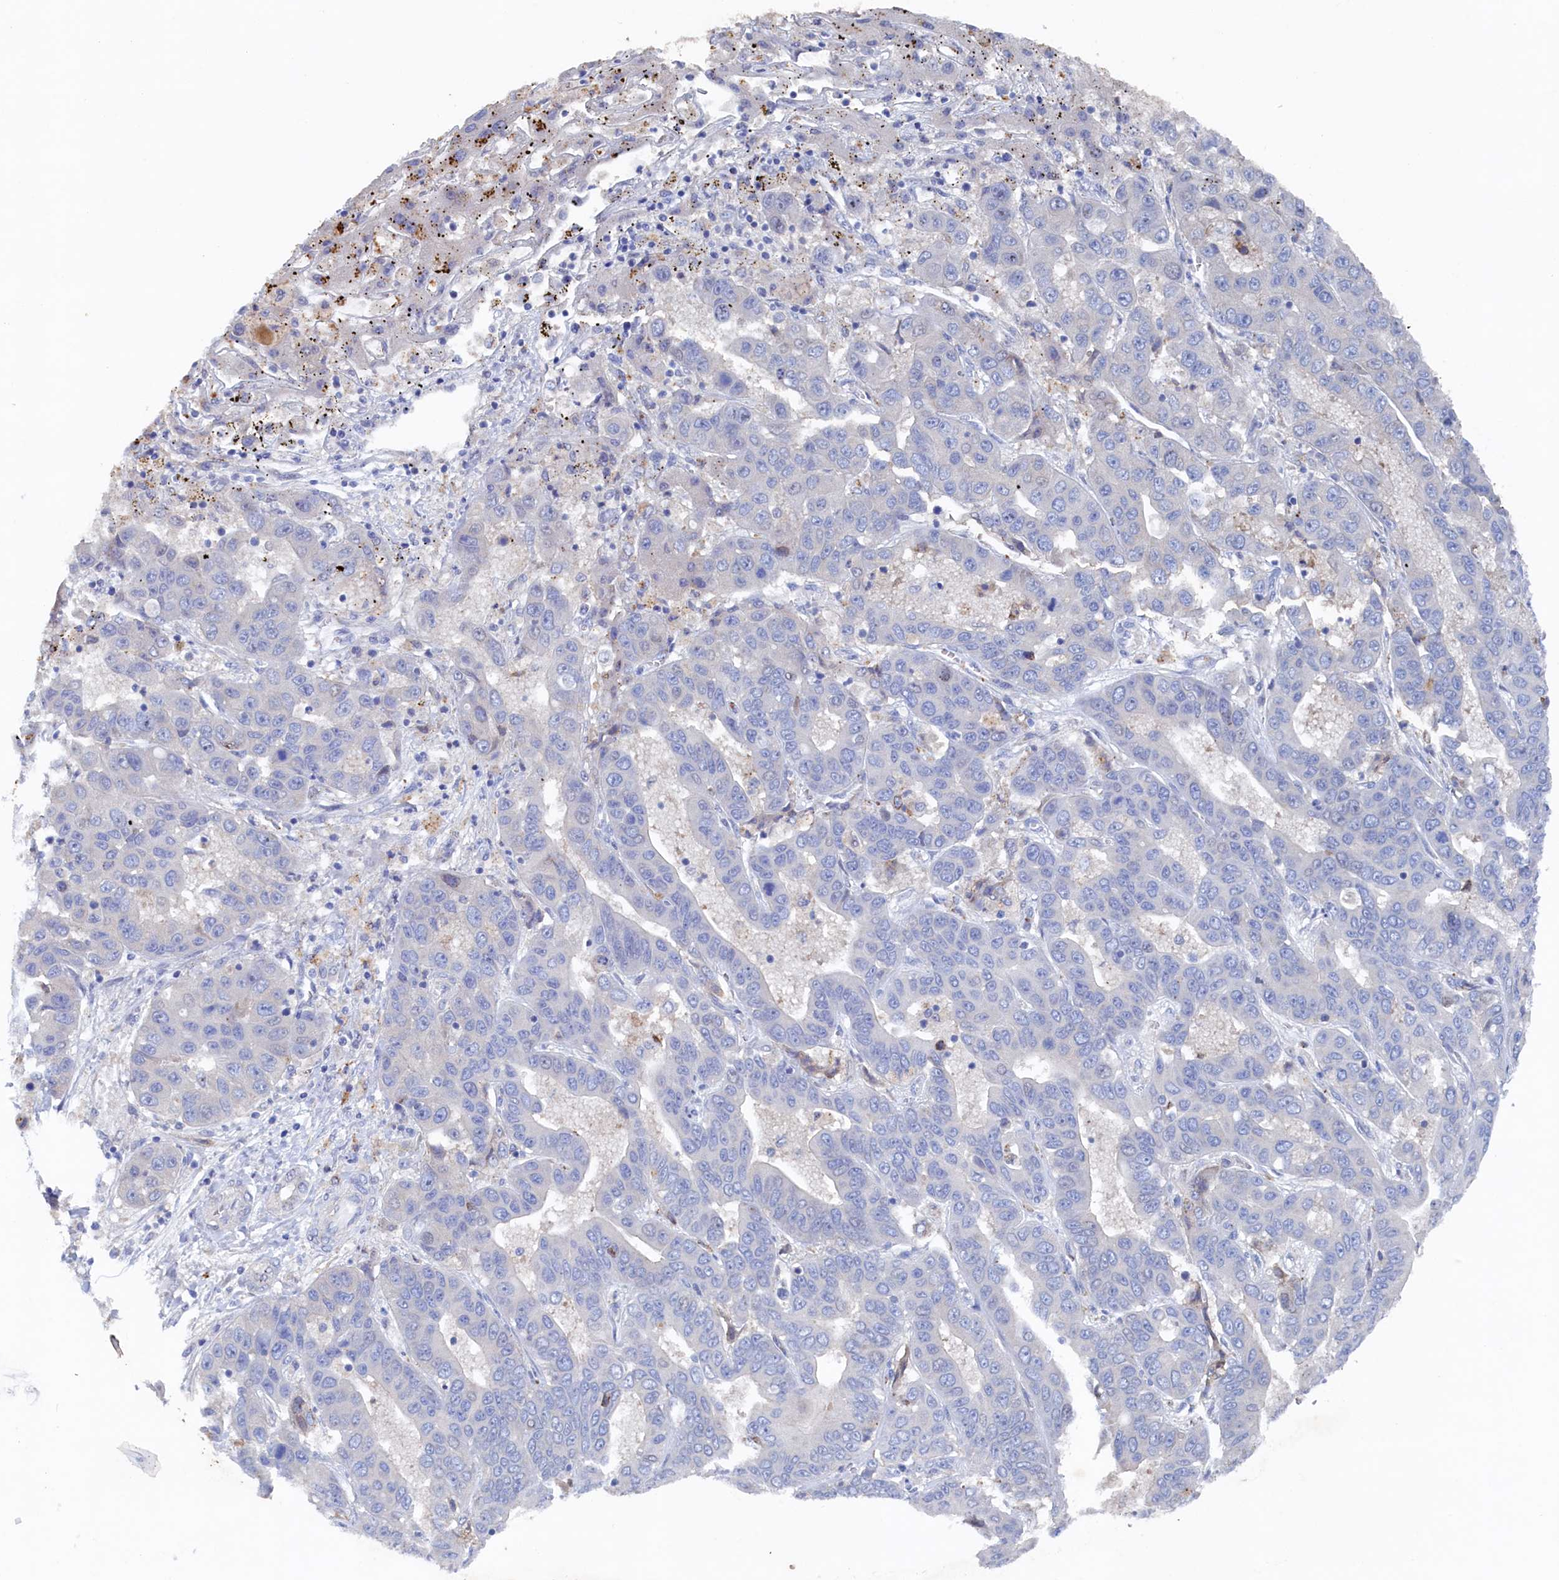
{"staining": {"intensity": "negative", "quantity": "none", "location": "none"}, "tissue": "liver cancer", "cell_type": "Tumor cells", "image_type": "cancer", "snomed": [{"axis": "morphology", "description": "Cholangiocarcinoma"}, {"axis": "topography", "description": "Liver"}], "caption": "Human liver cholangiocarcinoma stained for a protein using IHC exhibits no staining in tumor cells.", "gene": "CBLIF", "patient": {"sex": "female", "age": 52}}